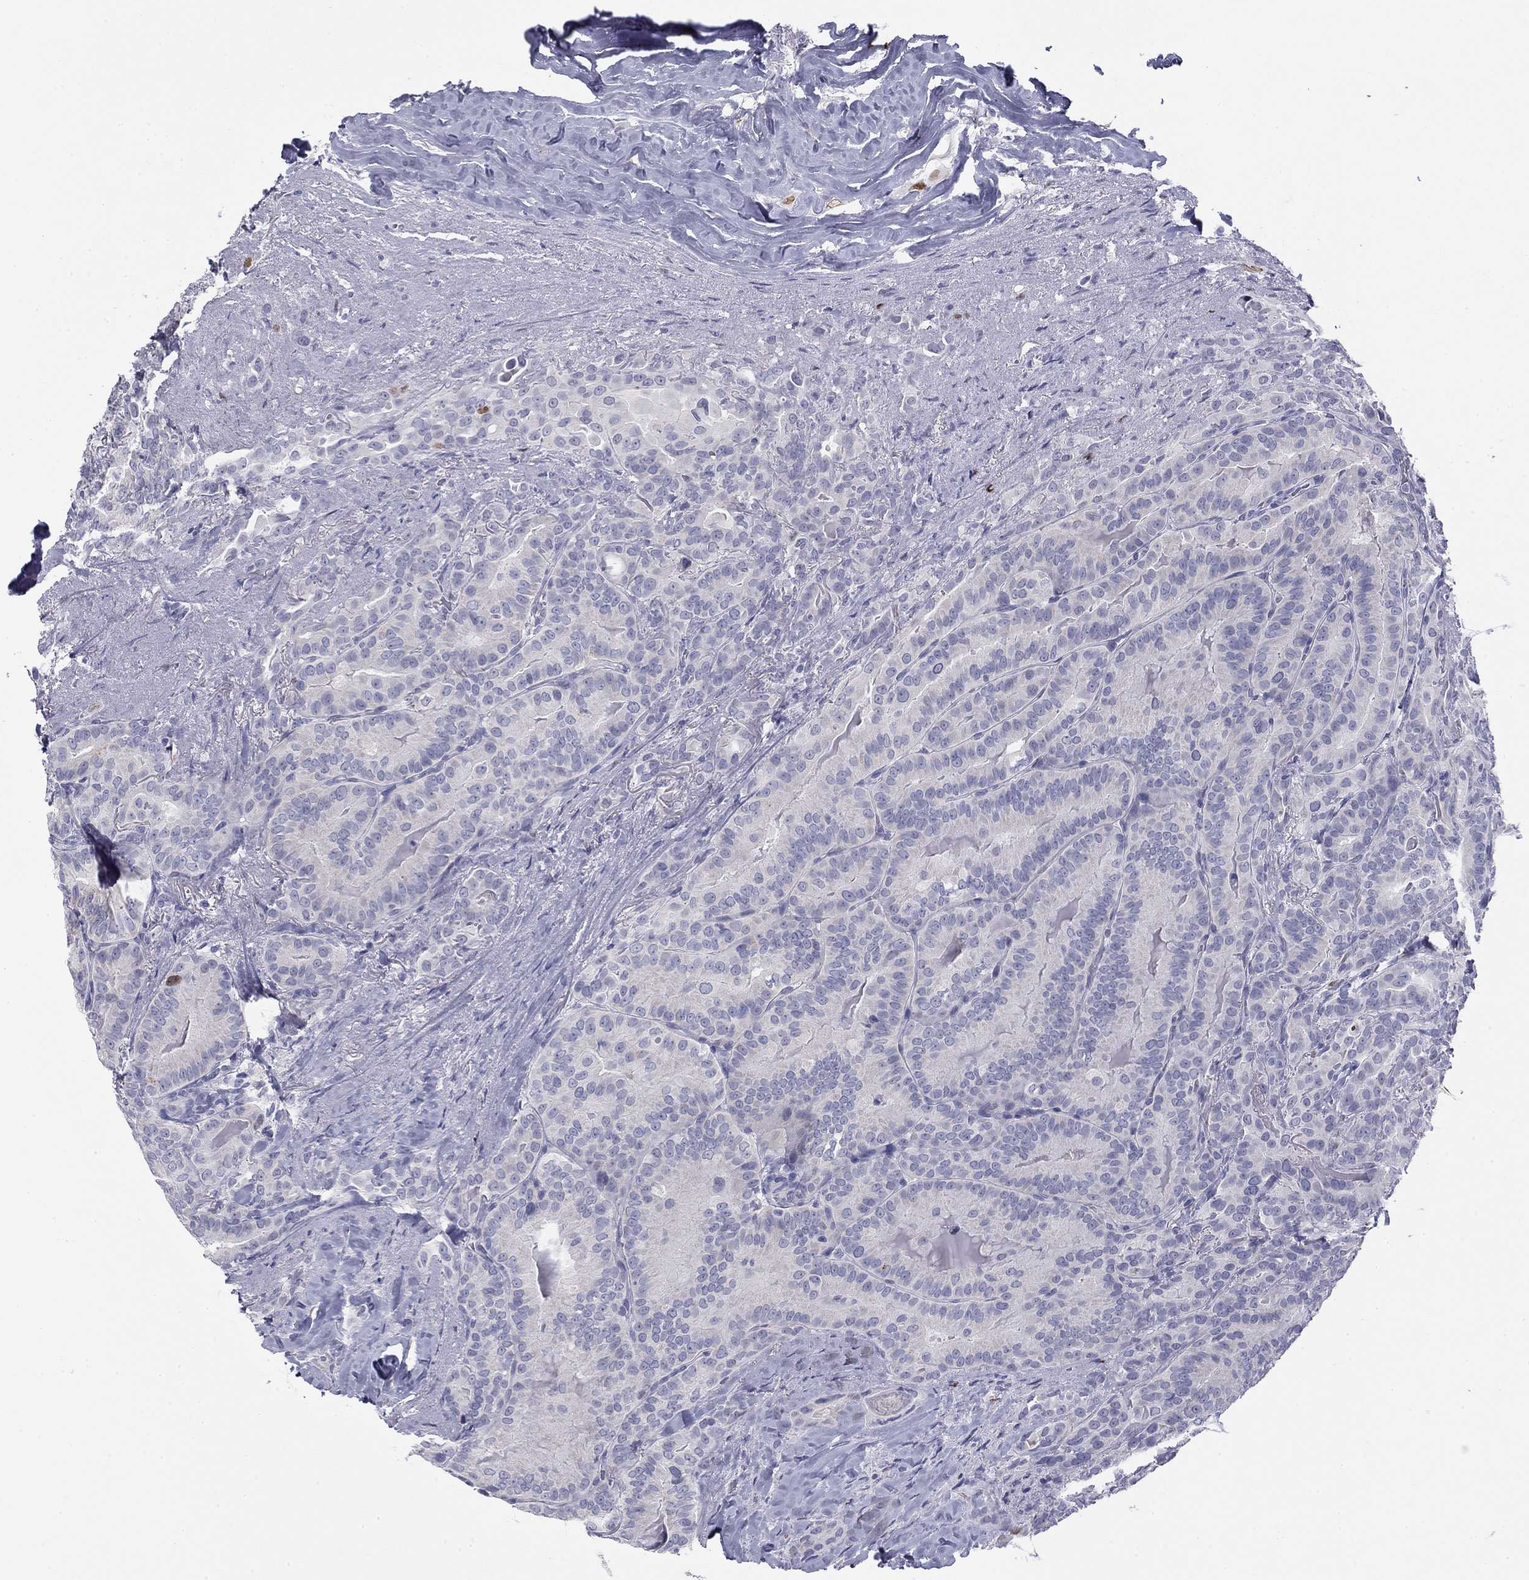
{"staining": {"intensity": "negative", "quantity": "none", "location": "none"}, "tissue": "thyroid cancer", "cell_type": "Tumor cells", "image_type": "cancer", "snomed": [{"axis": "morphology", "description": "Papillary adenocarcinoma, NOS"}, {"axis": "topography", "description": "Thyroid gland"}], "caption": "The histopathology image displays no staining of tumor cells in thyroid cancer.", "gene": "TFAP2B", "patient": {"sex": "male", "age": 61}}